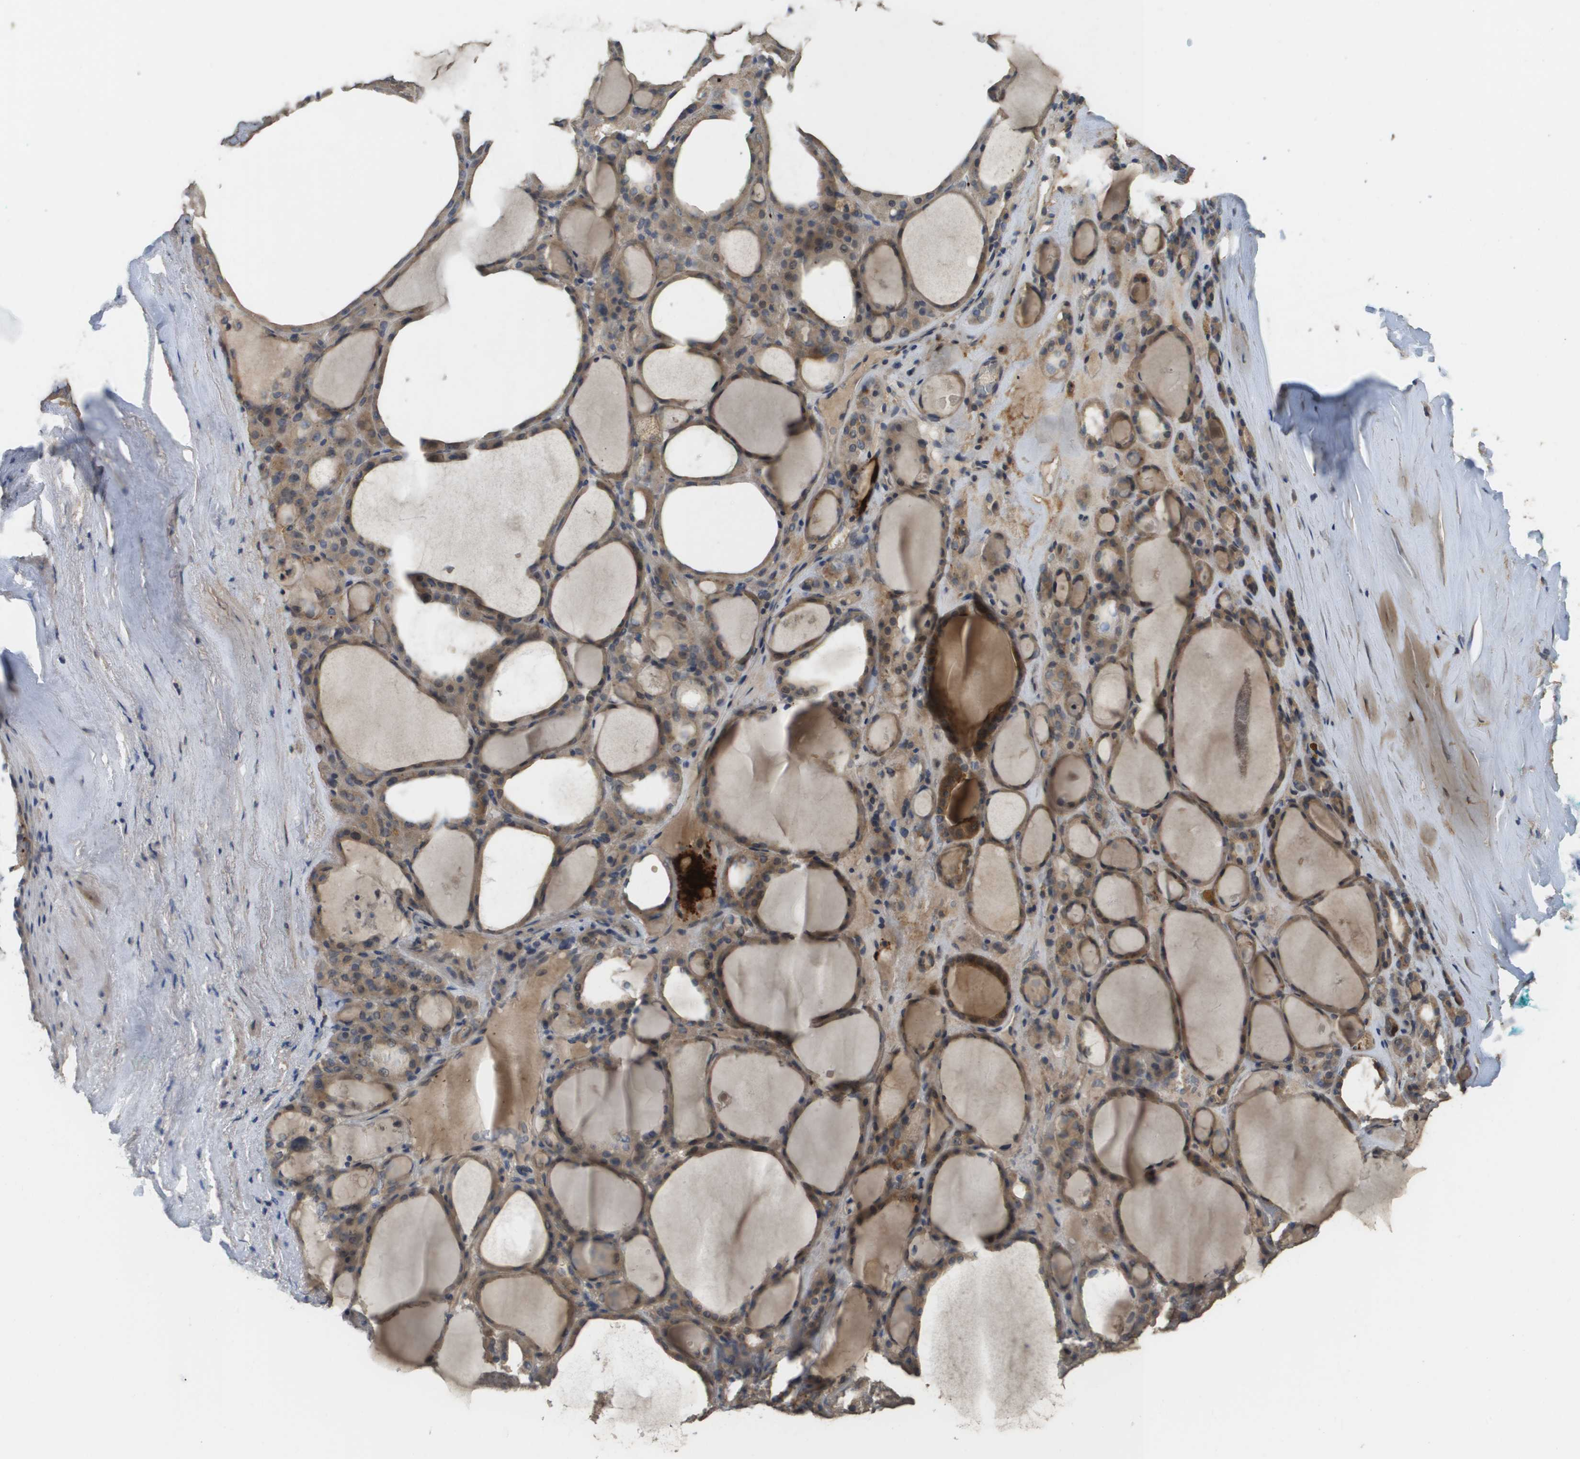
{"staining": {"intensity": "weak", "quantity": ">75%", "location": "cytoplasmic/membranous"}, "tissue": "thyroid gland", "cell_type": "Glandular cells", "image_type": "normal", "snomed": [{"axis": "morphology", "description": "Normal tissue, NOS"}, {"axis": "morphology", "description": "Carcinoma, NOS"}, {"axis": "topography", "description": "Thyroid gland"}], "caption": "High-magnification brightfield microscopy of unremarkable thyroid gland stained with DAB (brown) and counterstained with hematoxylin (blue). glandular cells exhibit weak cytoplasmic/membranous staining is present in about>75% of cells.", "gene": "RAB27B", "patient": {"sex": "female", "age": 86}}